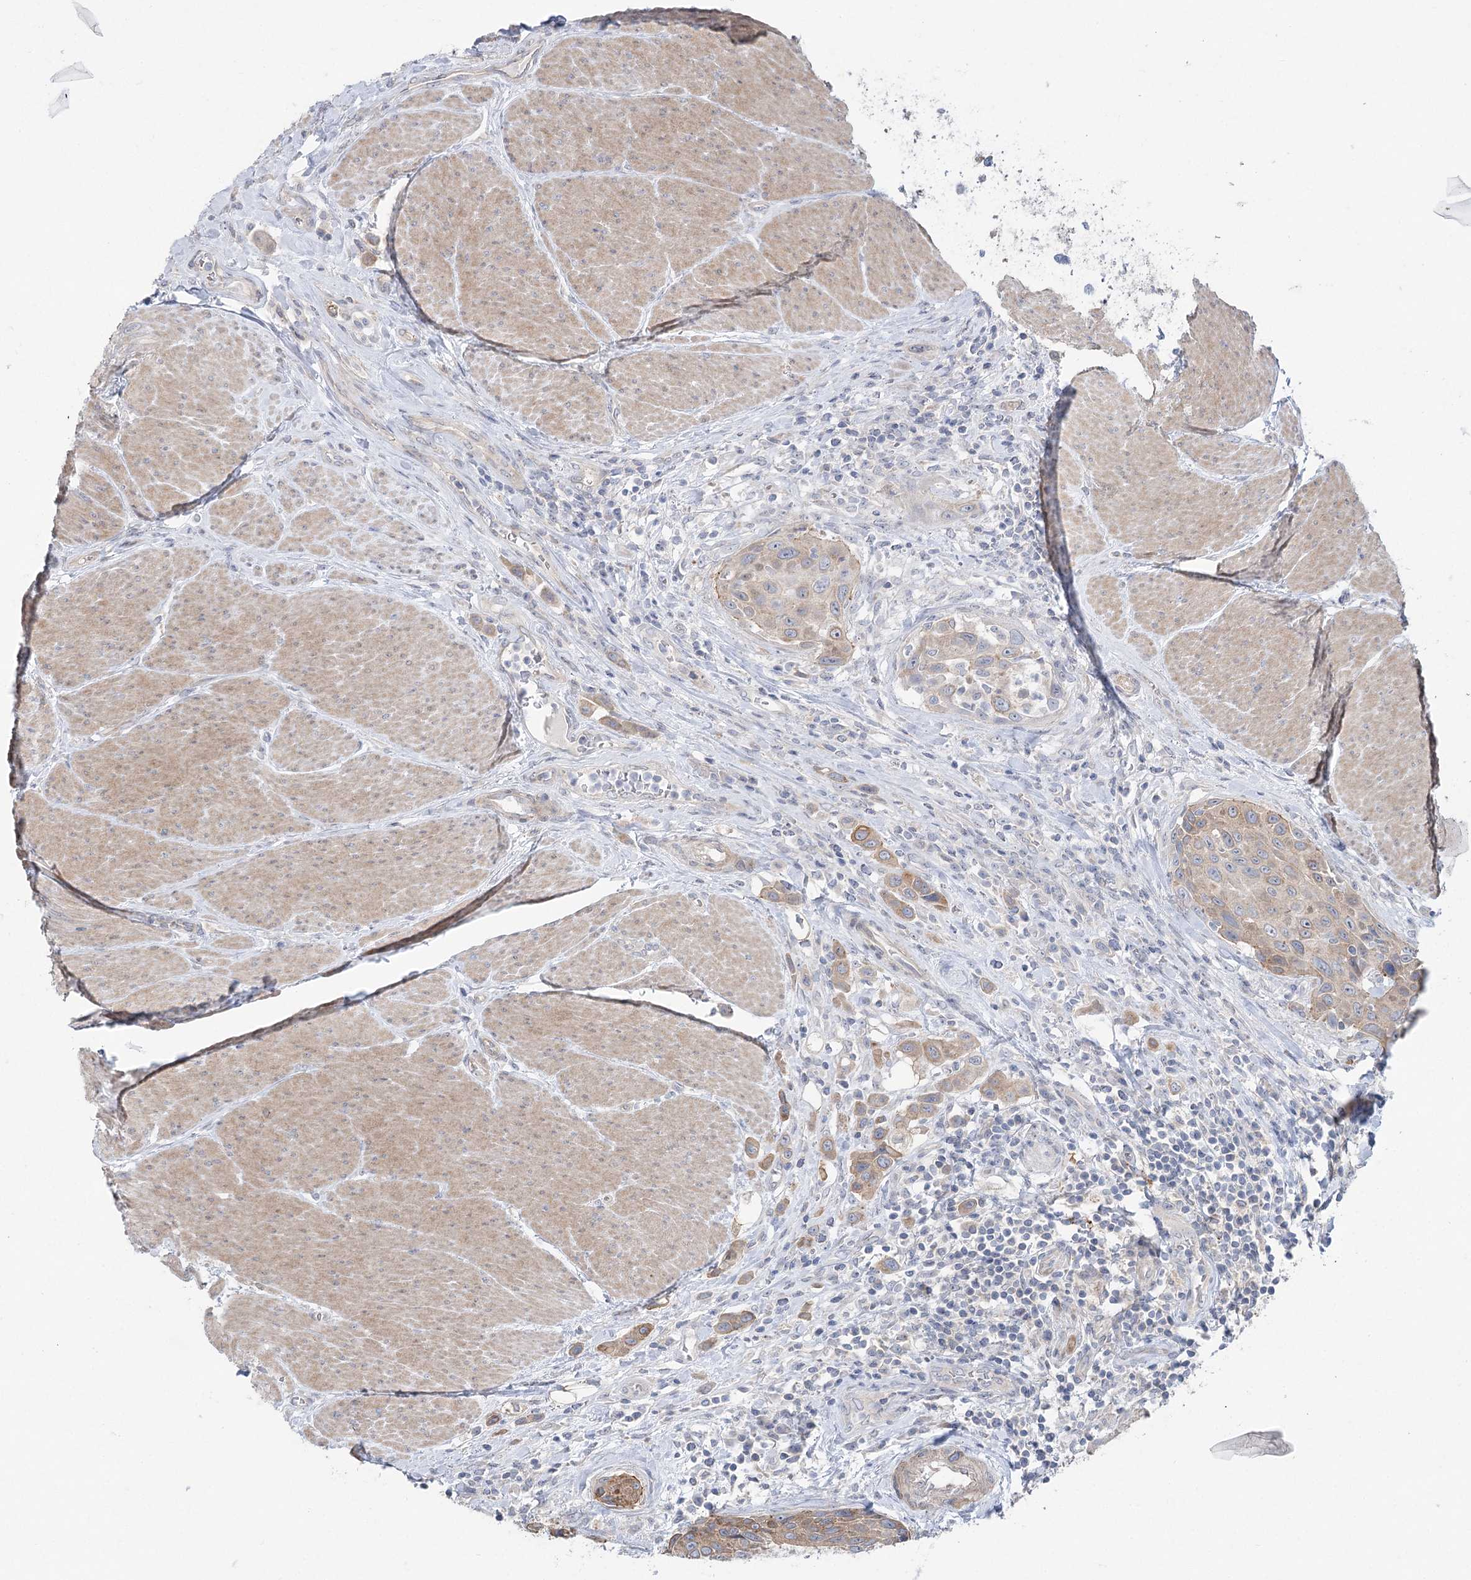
{"staining": {"intensity": "weak", "quantity": ">75%", "location": "cytoplasmic/membranous"}, "tissue": "urothelial cancer", "cell_type": "Tumor cells", "image_type": "cancer", "snomed": [{"axis": "morphology", "description": "Urothelial carcinoma, High grade"}, {"axis": "topography", "description": "Urinary bladder"}], "caption": "This is an image of immunohistochemistry staining of urothelial cancer, which shows weak staining in the cytoplasmic/membranous of tumor cells.", "gene": "SCN11A", "patient": {"sex": "male", "age": 50}}